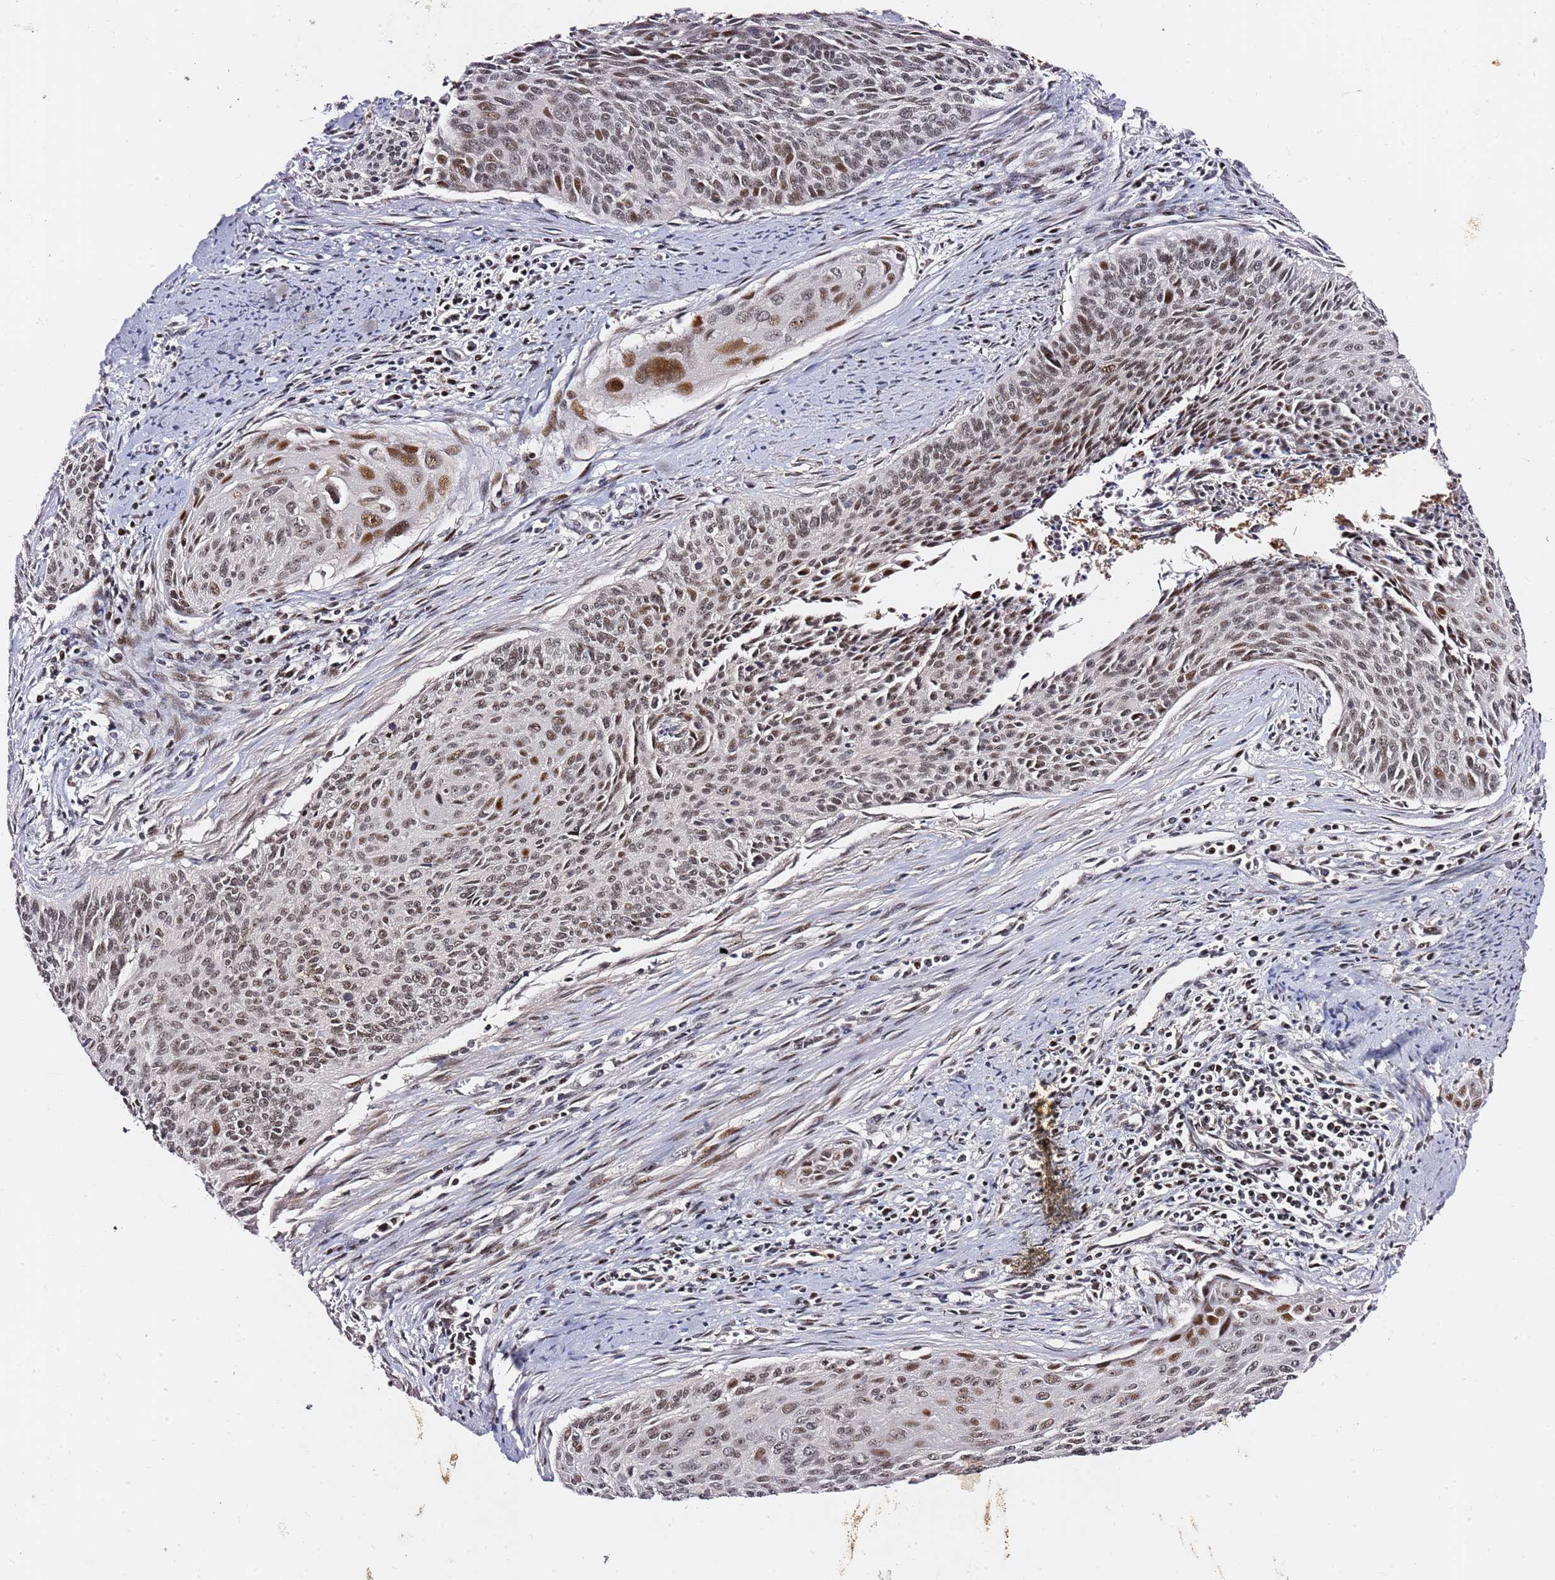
{"staining": {"intensity": "moderate", "quantity": ">75%", "location": "nuclear"}, "tissue": "cervical cancer", "cell_type": "Tumor cells", "image_type": "cancer", "snomed": [{"axis": "morphology", "description": "Squamous cell carcinoma, NOS"}, {"axis": "topography", "description": "Cervix"}], "caption": "Cervical cancer was stained to show a protein in brown. There is medium levels of moderate nuclear positivity in approximately >75% of tumor cells.", "gene": "FCF1", "patient": {"sex": "female", "age": 55}}